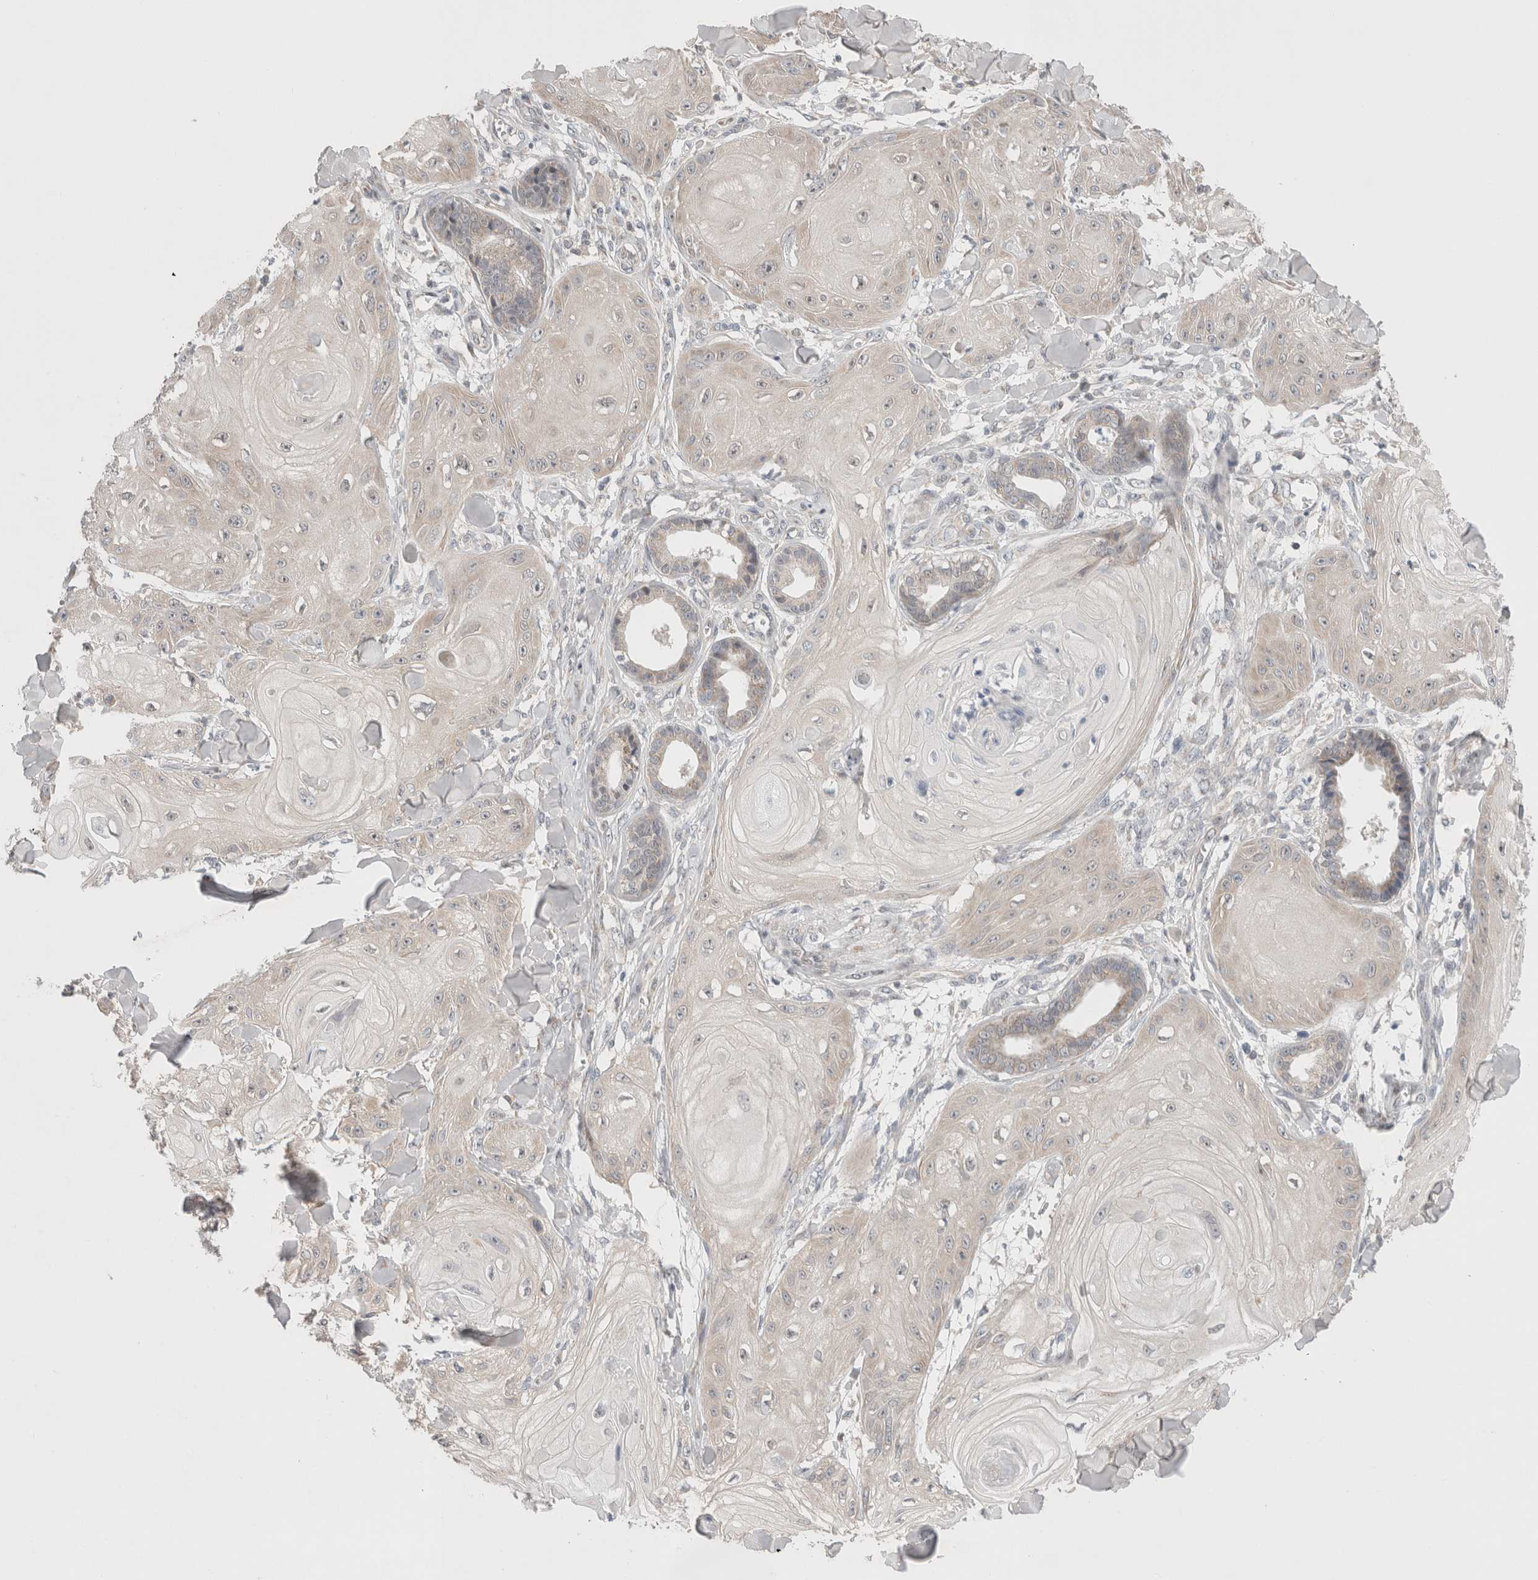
{"staining": {"intensity": "negative", "quantity": "none", "location": "none"}, "tissue": "skin cancer", "cell_type": "Tumor cells", "image_type": "cancer", "snomed": [{"axis": "morphology", "description": "Squamous cell carcinoma, NOS"}, {"axis": "topography", "description": "Skin"}], "caption": "The histopathology image exhibits no significant expression in tumor cells of skin cancer. (DAB (3,3'-diaminobenzidine) immunohistochemistry (IHC) visualized using brightfield microscopy, high magnification).", "gene": "ERI3", "patient": {"sex": "male", "age": 74}}